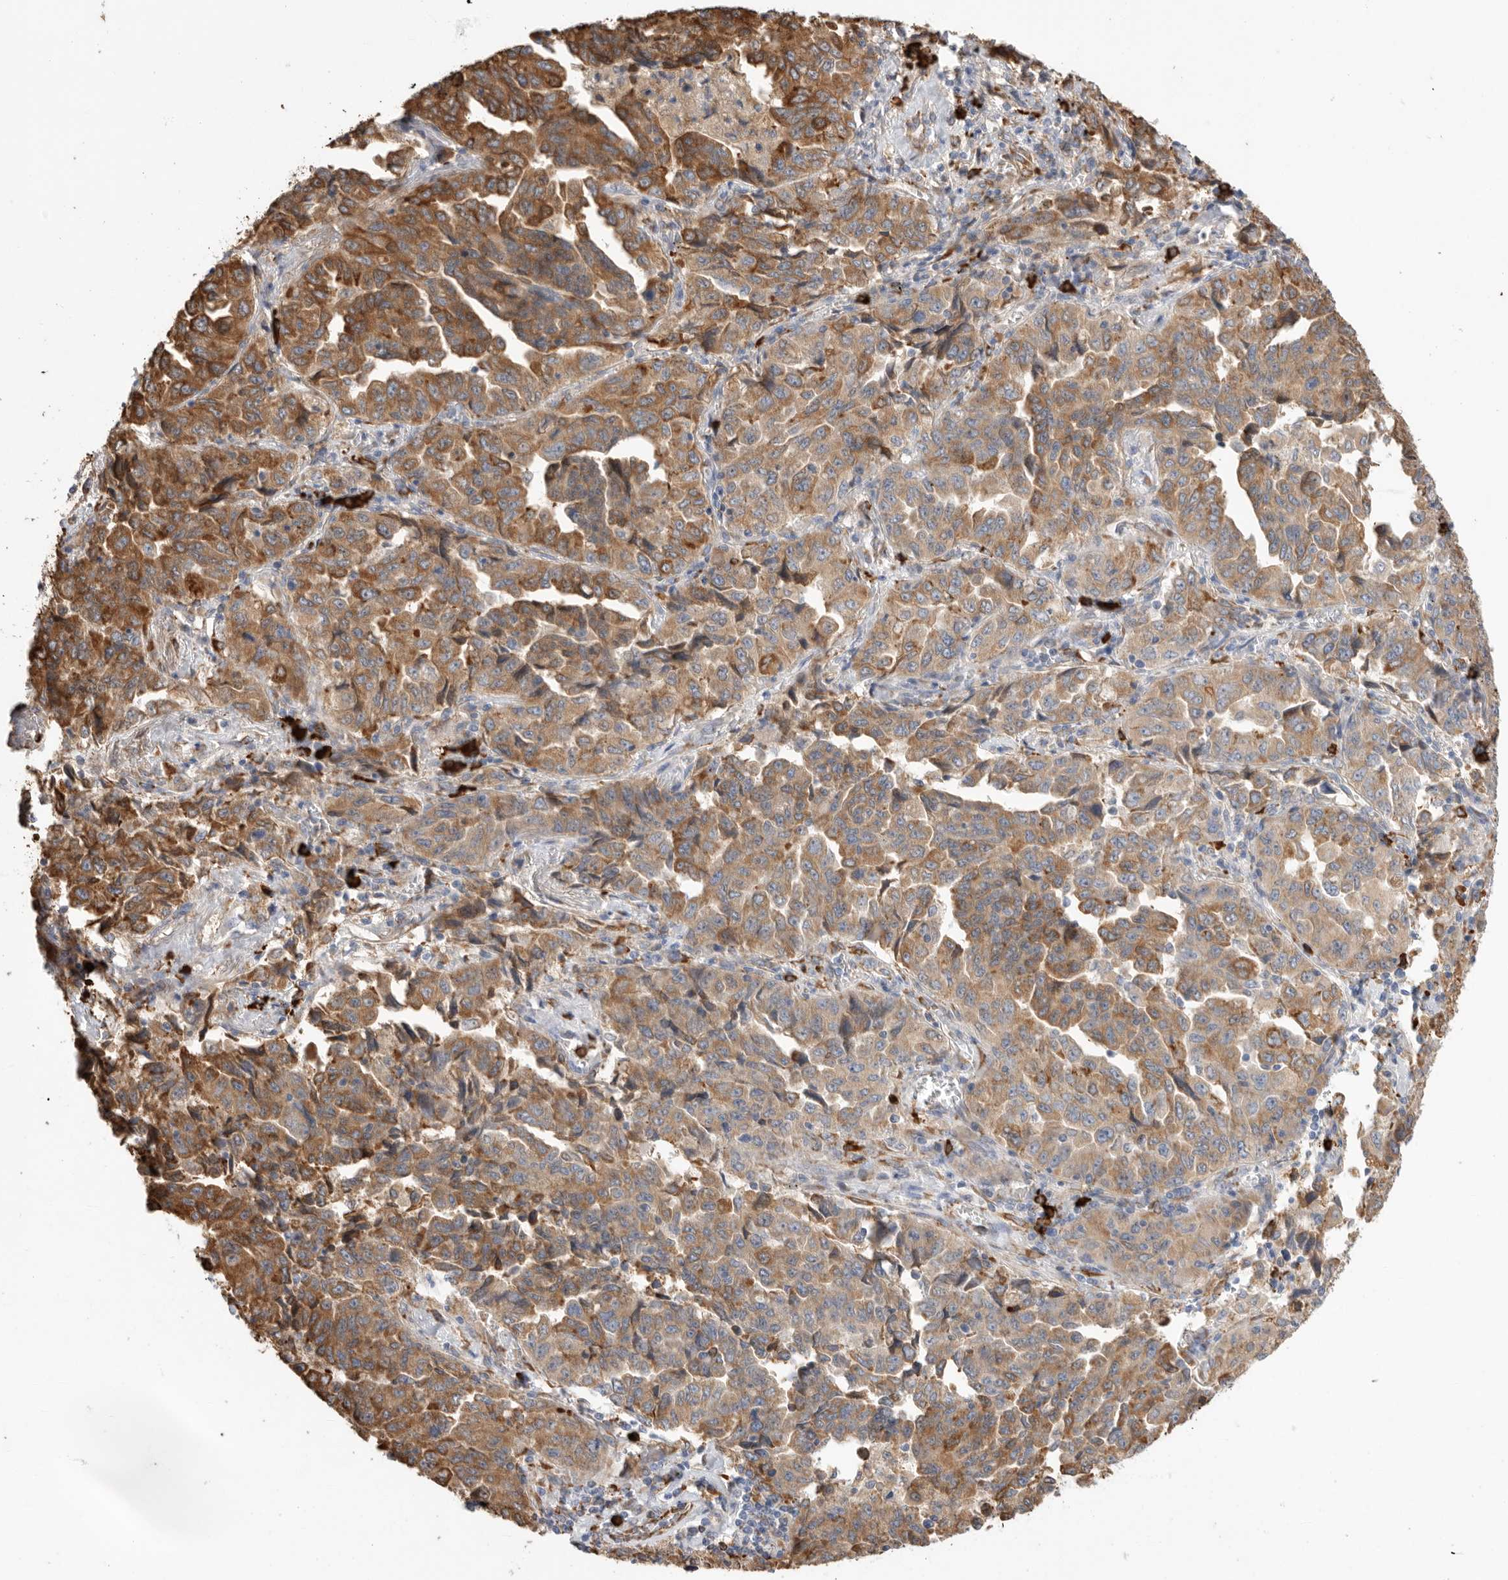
{"staining": {"intensity": "moderate", "quantity": ">75%", "location": "cytoplasmic/membranous"}, "tissue": "lung cancer", "cell_type": "Tumor cells", "image_type": "cancer", "snomed": [{"axis": "morphology", "description": "Adenocarcinoma, NOS"}, {"axis": "topography", "description": "Lung"}], "caption": "A brown stain labels moderate cytoplasmic/membranous positivity of a protein in human lung cancer (adenocarcinoma) tumor cells.", "gene": "BLOC1S5", "patient": {"sex": "female", "age": 51}}